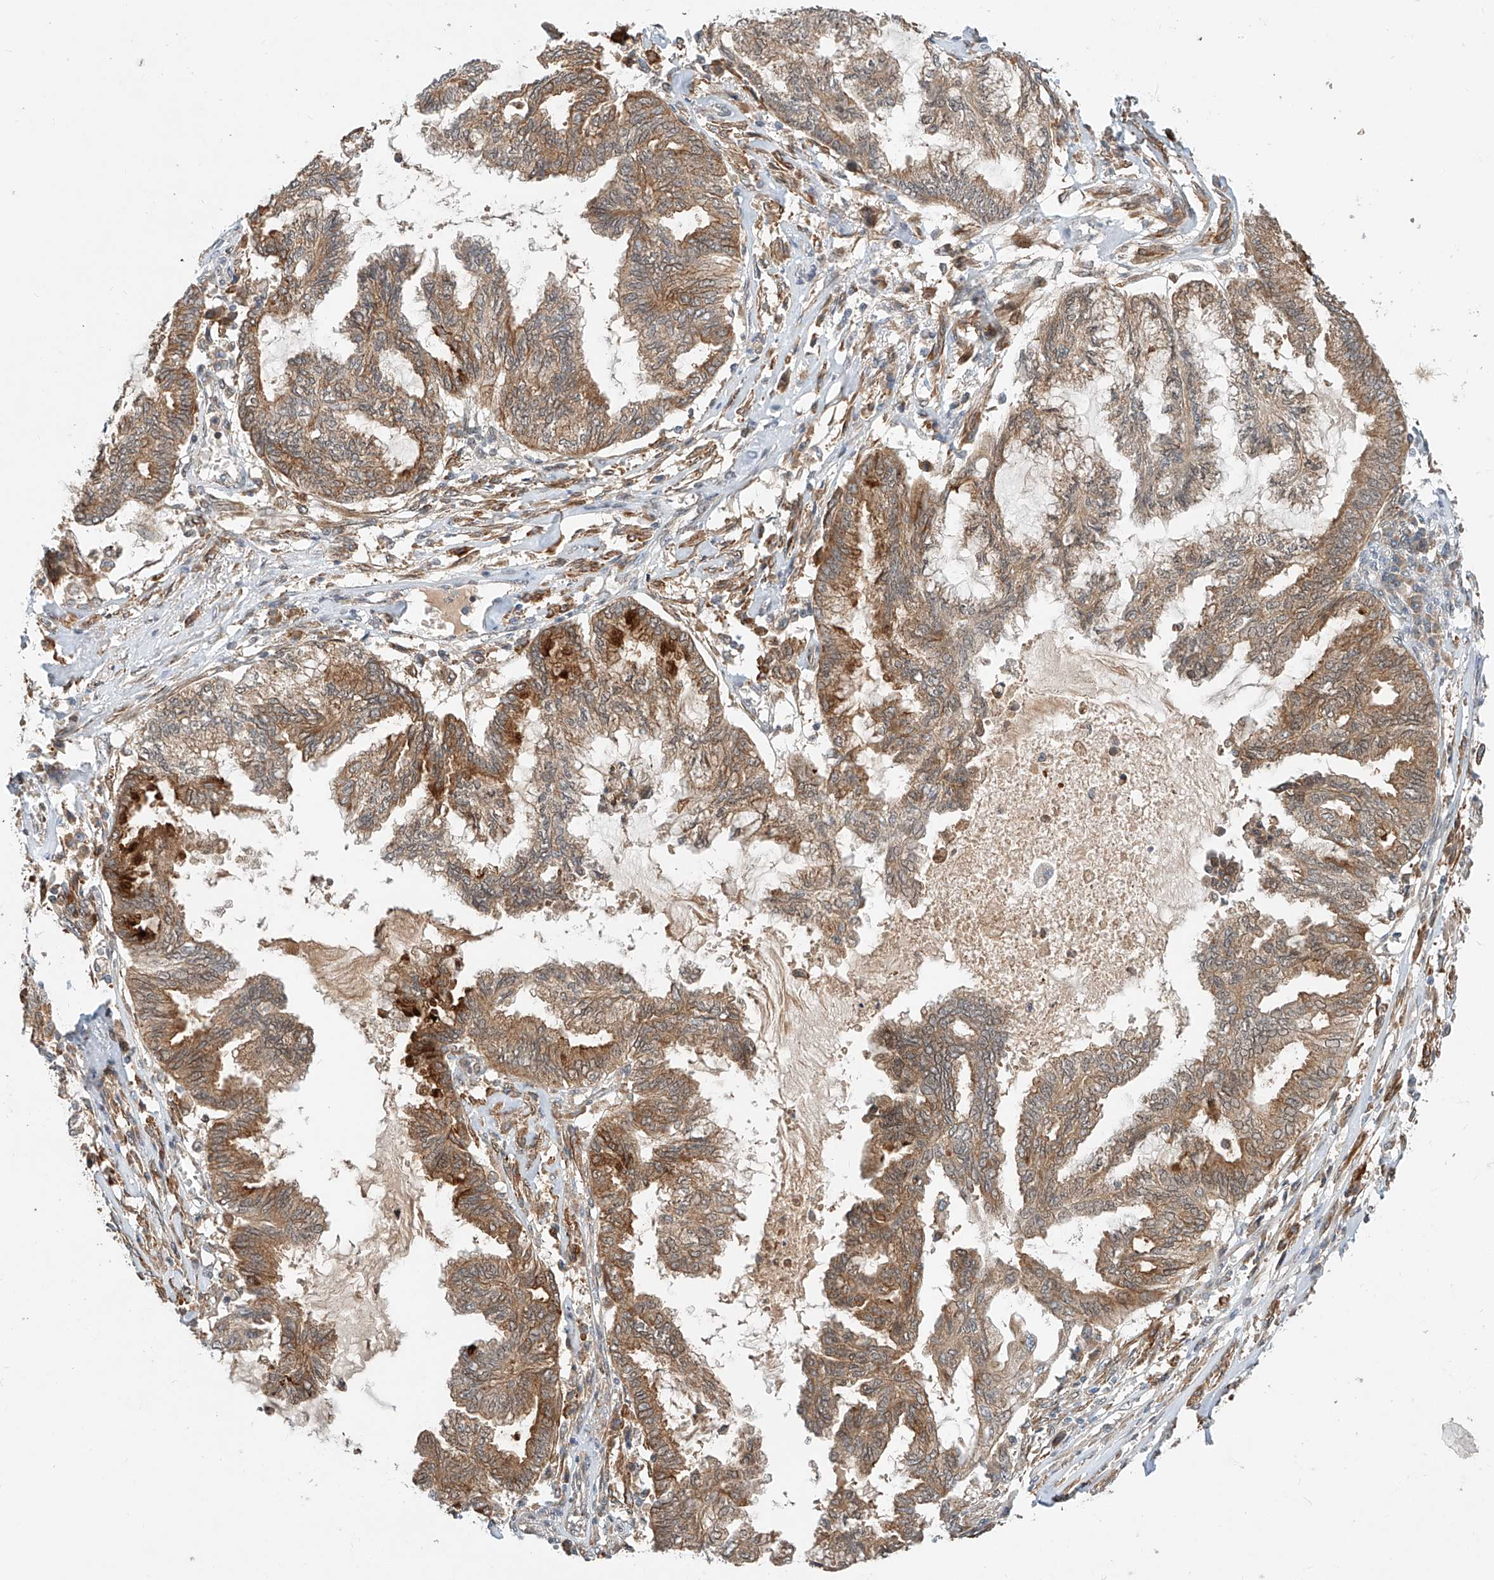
{"staining": {"intensity": "moderate", "quantity": ">75%", "location": "cytoplasmic/membranous"}, "tissue": "endometrial cancer", "cell_type": "Tumor cells", "image_type": "cancer", "snomed": [{"axis": "morphology", "description": "Adenocarcinoma, NOS"}, {"axis": "topography", "description": "Endometrium"}], "caption": "There is medium levels of moderate cytoplasmic/membranous staining in tumor cells of endometrial adenocarcinoma, as demonstrated by immunohistochemical staining (brown color).", "gene": "CPAMD8", "patient": {"sex": "female", "age": 86}}